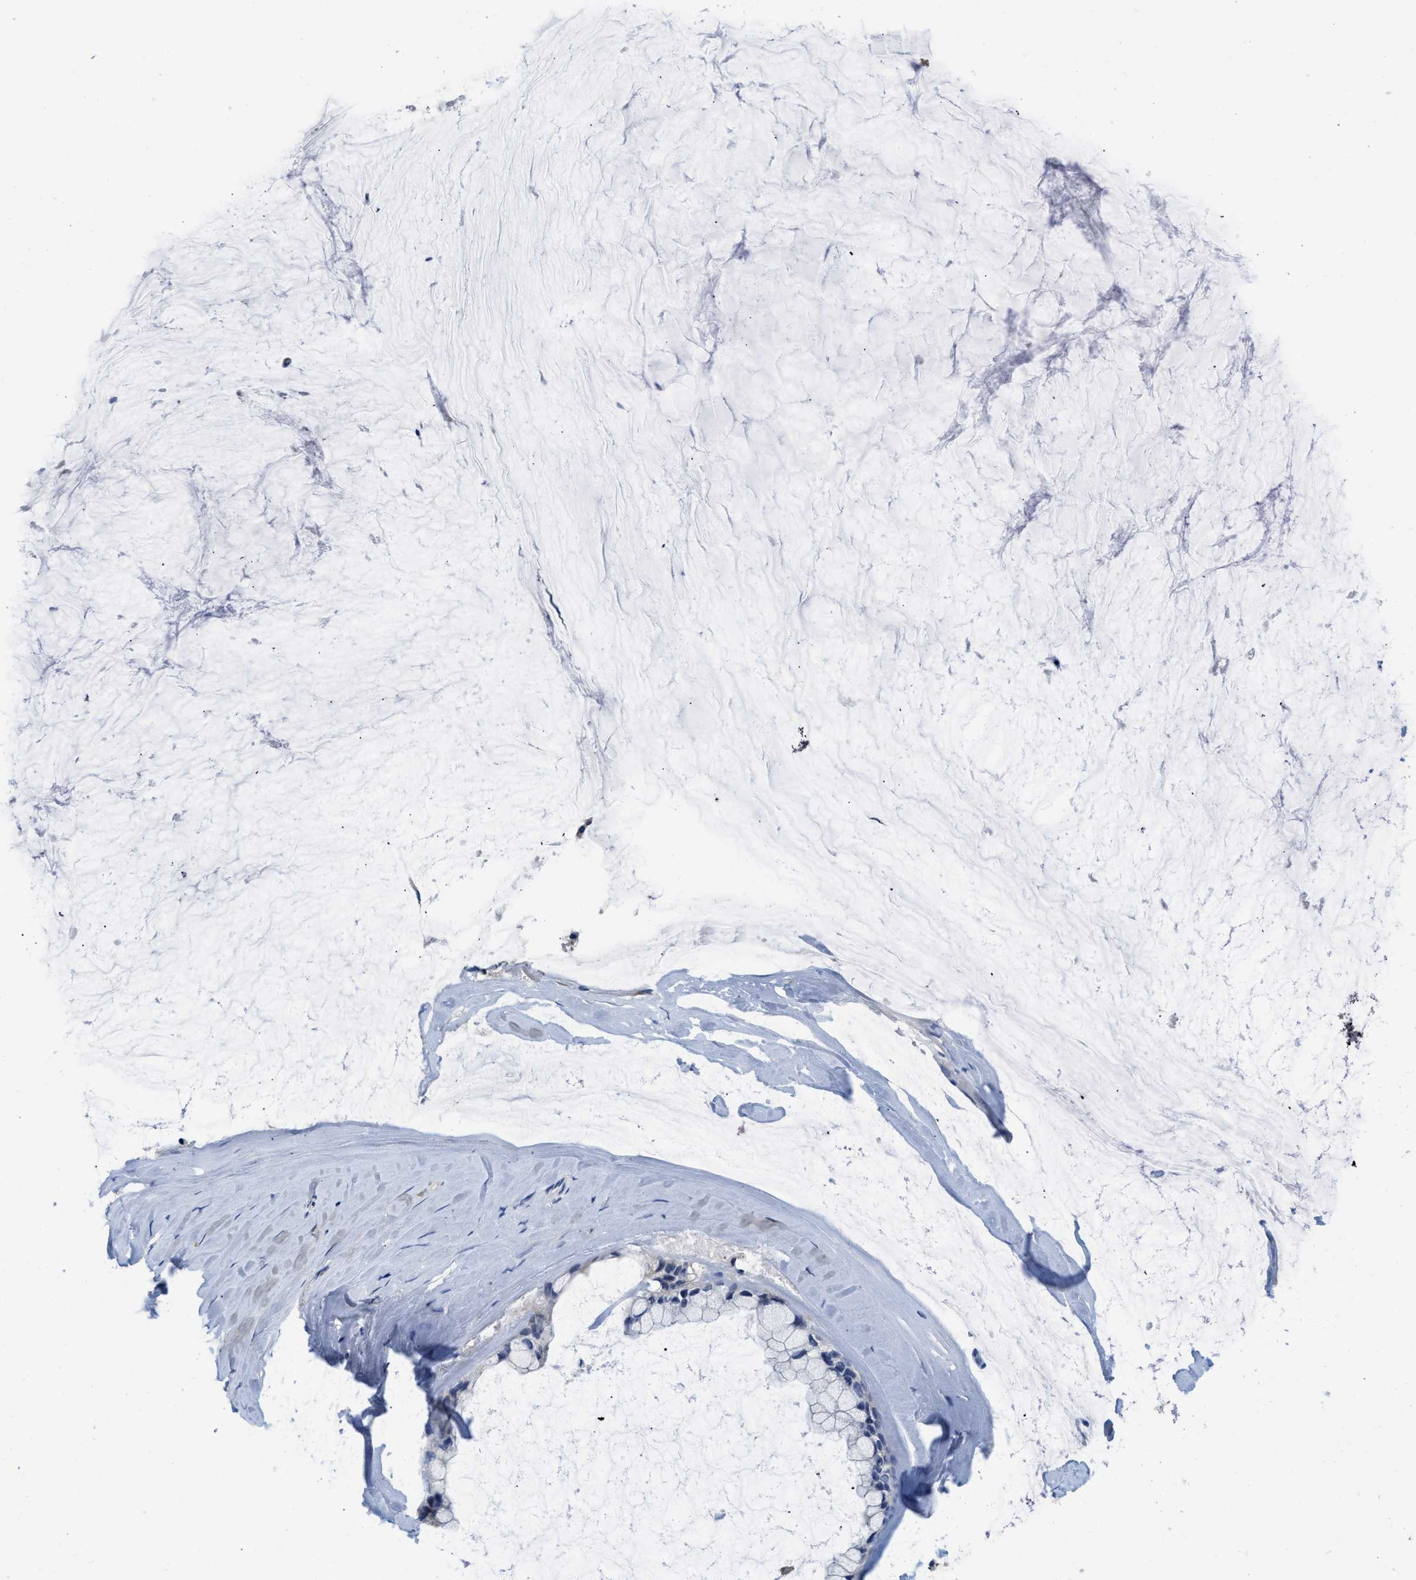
{"staining": {"intensity": "negative", "quantity": "none", "location": "none"}, "tissue": "ovarian cancer", "cell_type": "Tumor cells", "image_type": "cancer", "snomed": [{"axis": "morphology", "description": "Cystadenocarcinoma, mucinous, NOS"}, {"axis": "topography", "description": "Ovary"}], "caption": "The micrograph shows no staining of tumor cells in ovarian cancer.", "gene": "C1S", "patient": {"sex": "female", "age": 39}}